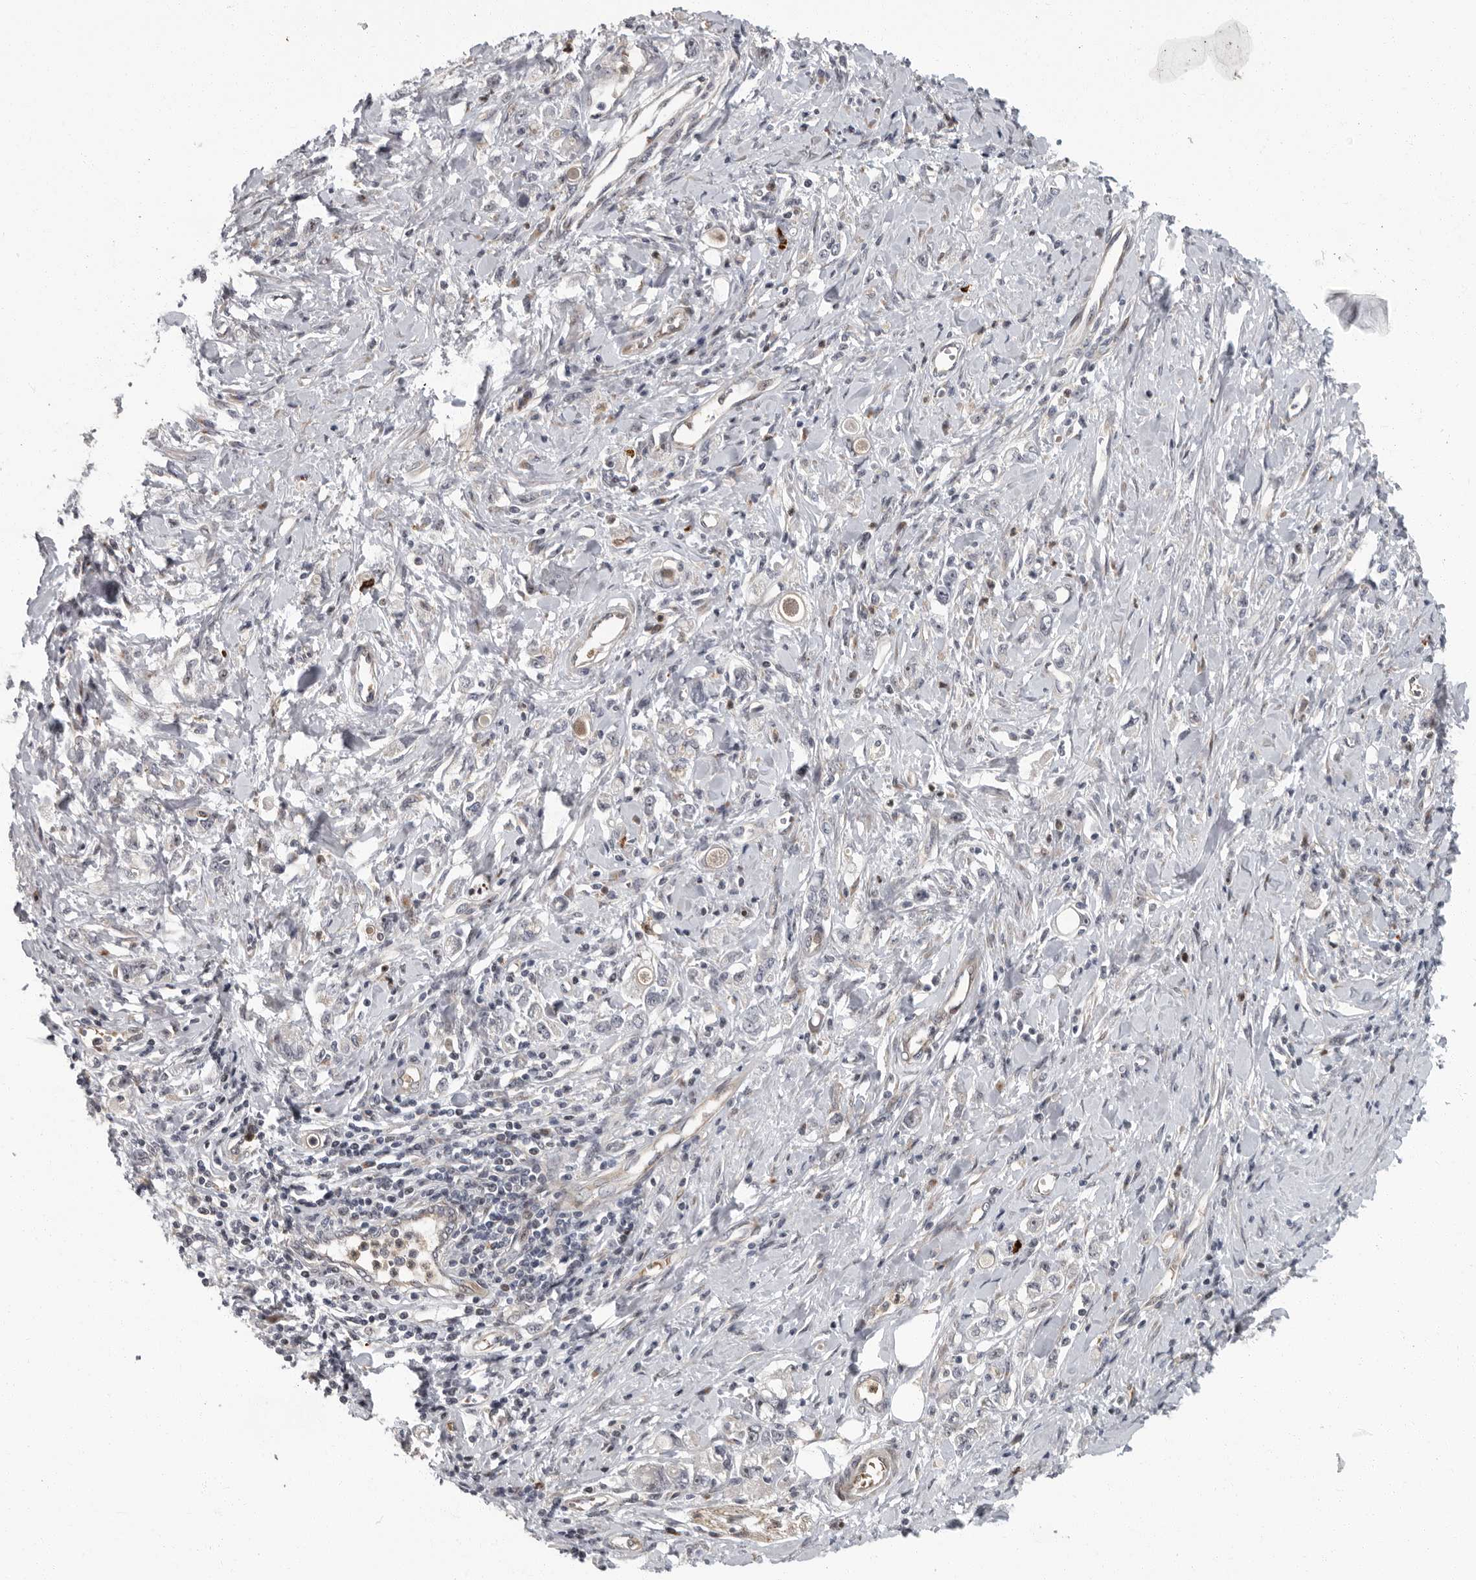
{"staining": {"intensity": "negative", "quantity": "none", "location": "none"}, "tissue": "stomach cancer", "cell_type": "Tumor cells", "image_type": "cancer", "snomed": [{"axis": "morphology", "description": "Adenocarcinoma, NOS"}, {"axis": "topography", "description": "Stomach"}], "caption": "This is an IHC photomicrograph of stomach cancer (adenocarcinoma). There is no positivity in tumor cells.", "gene": "PDCD11", "patient": {"sex": "female", "age": 76}}